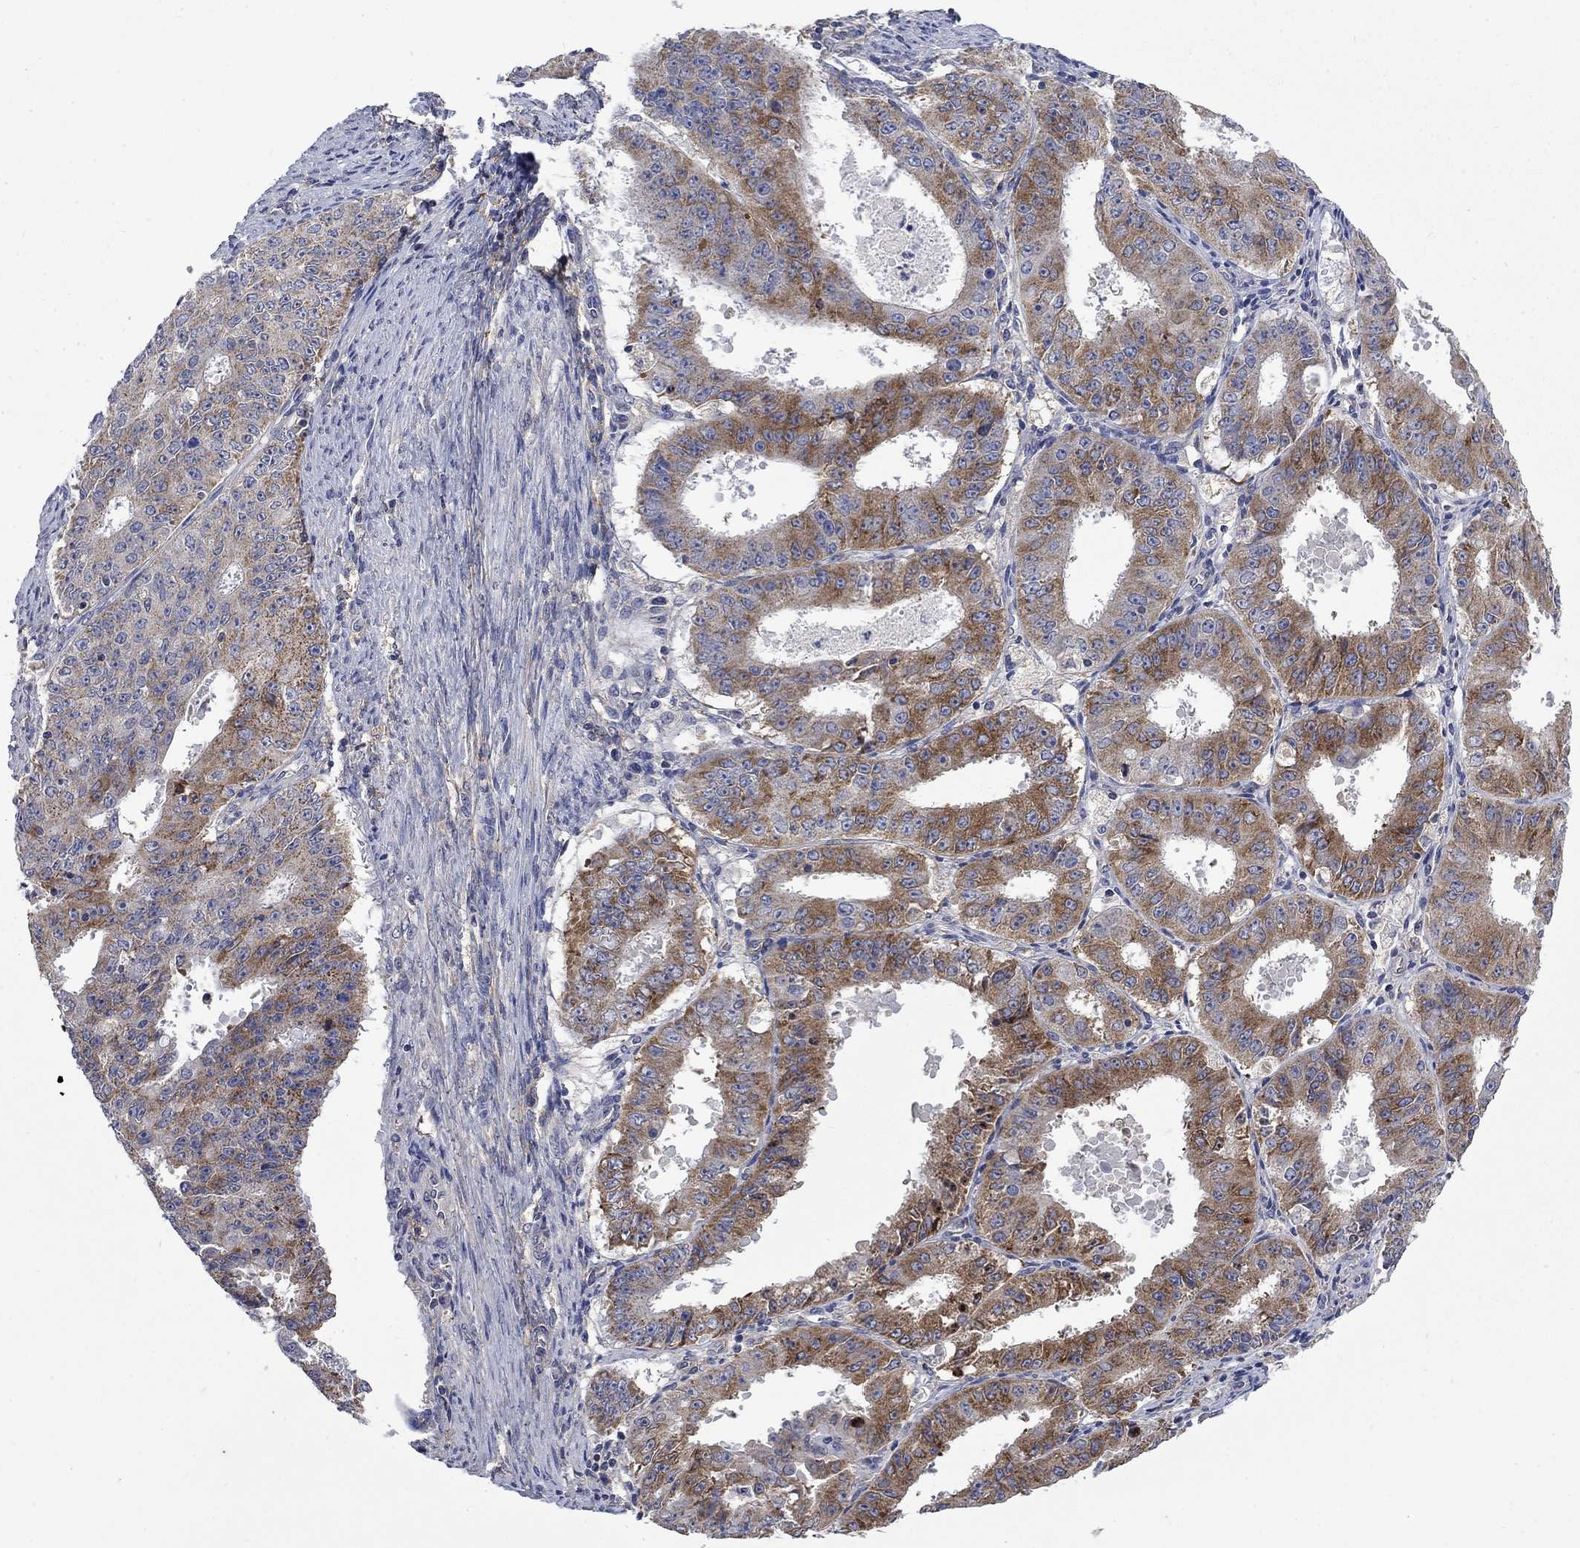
{"staining": {"intensity": "strong", "quantity": "25%-75%", "location": "cytoplasmic/membranous"}, "tissue": "ovarian cancer", "cell_type": "Tumor cells", "image_type": "cancer", "snomed": [{"axis": "morphology", "description": "Carcinoma, endometroid"}, {"axis": "topography", "description": "Ovary"}], "caption": "This is a histology image of immunohistochemistry (IHC) staining of ovarian cancer (endometroid carcinoma), which shows strong staining in the cytoplasmic/membranous of tumor cells.", "gene": "HSPA12A", "patient": {"sex": "female", "age": 42}}